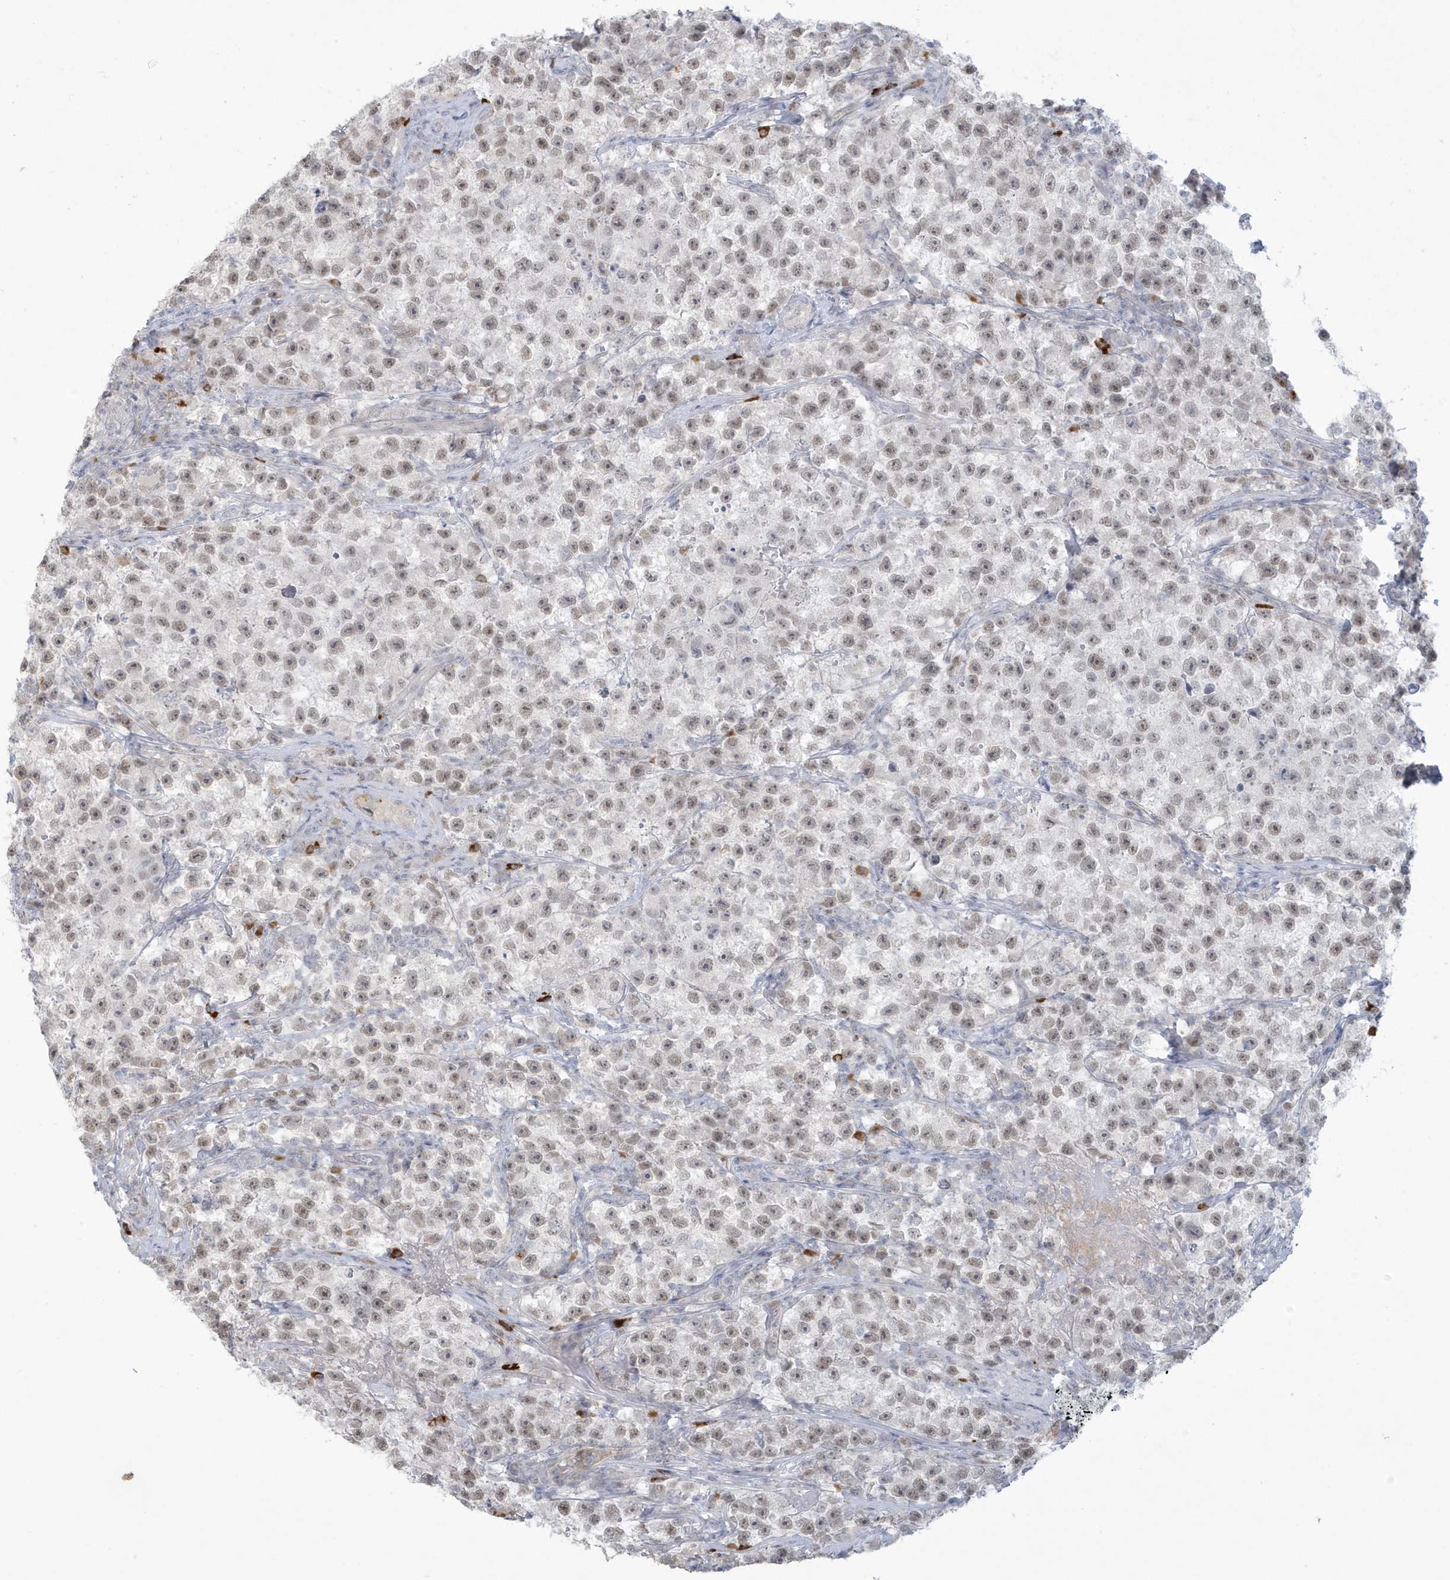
{"staining": {"intensity": "weak", "quantity": "25%-75%", "location": "nuclear"}, "tissue": "testis cancer", "cell_type": "Tumor cells", "image_type": "cancer", "snomed": [{"axis": "morphology", "description": "Seminoma, NOS"}, {"axis": "topography", "description": "Testis"}], "caption": "Testis cancer (seminoma) stained with a brown dye exhibits weak nuclear positive staining in about 25%-75% of tumor cells.", "gene": "HERC6", "patient": {"sex": "male", "age": 22}}